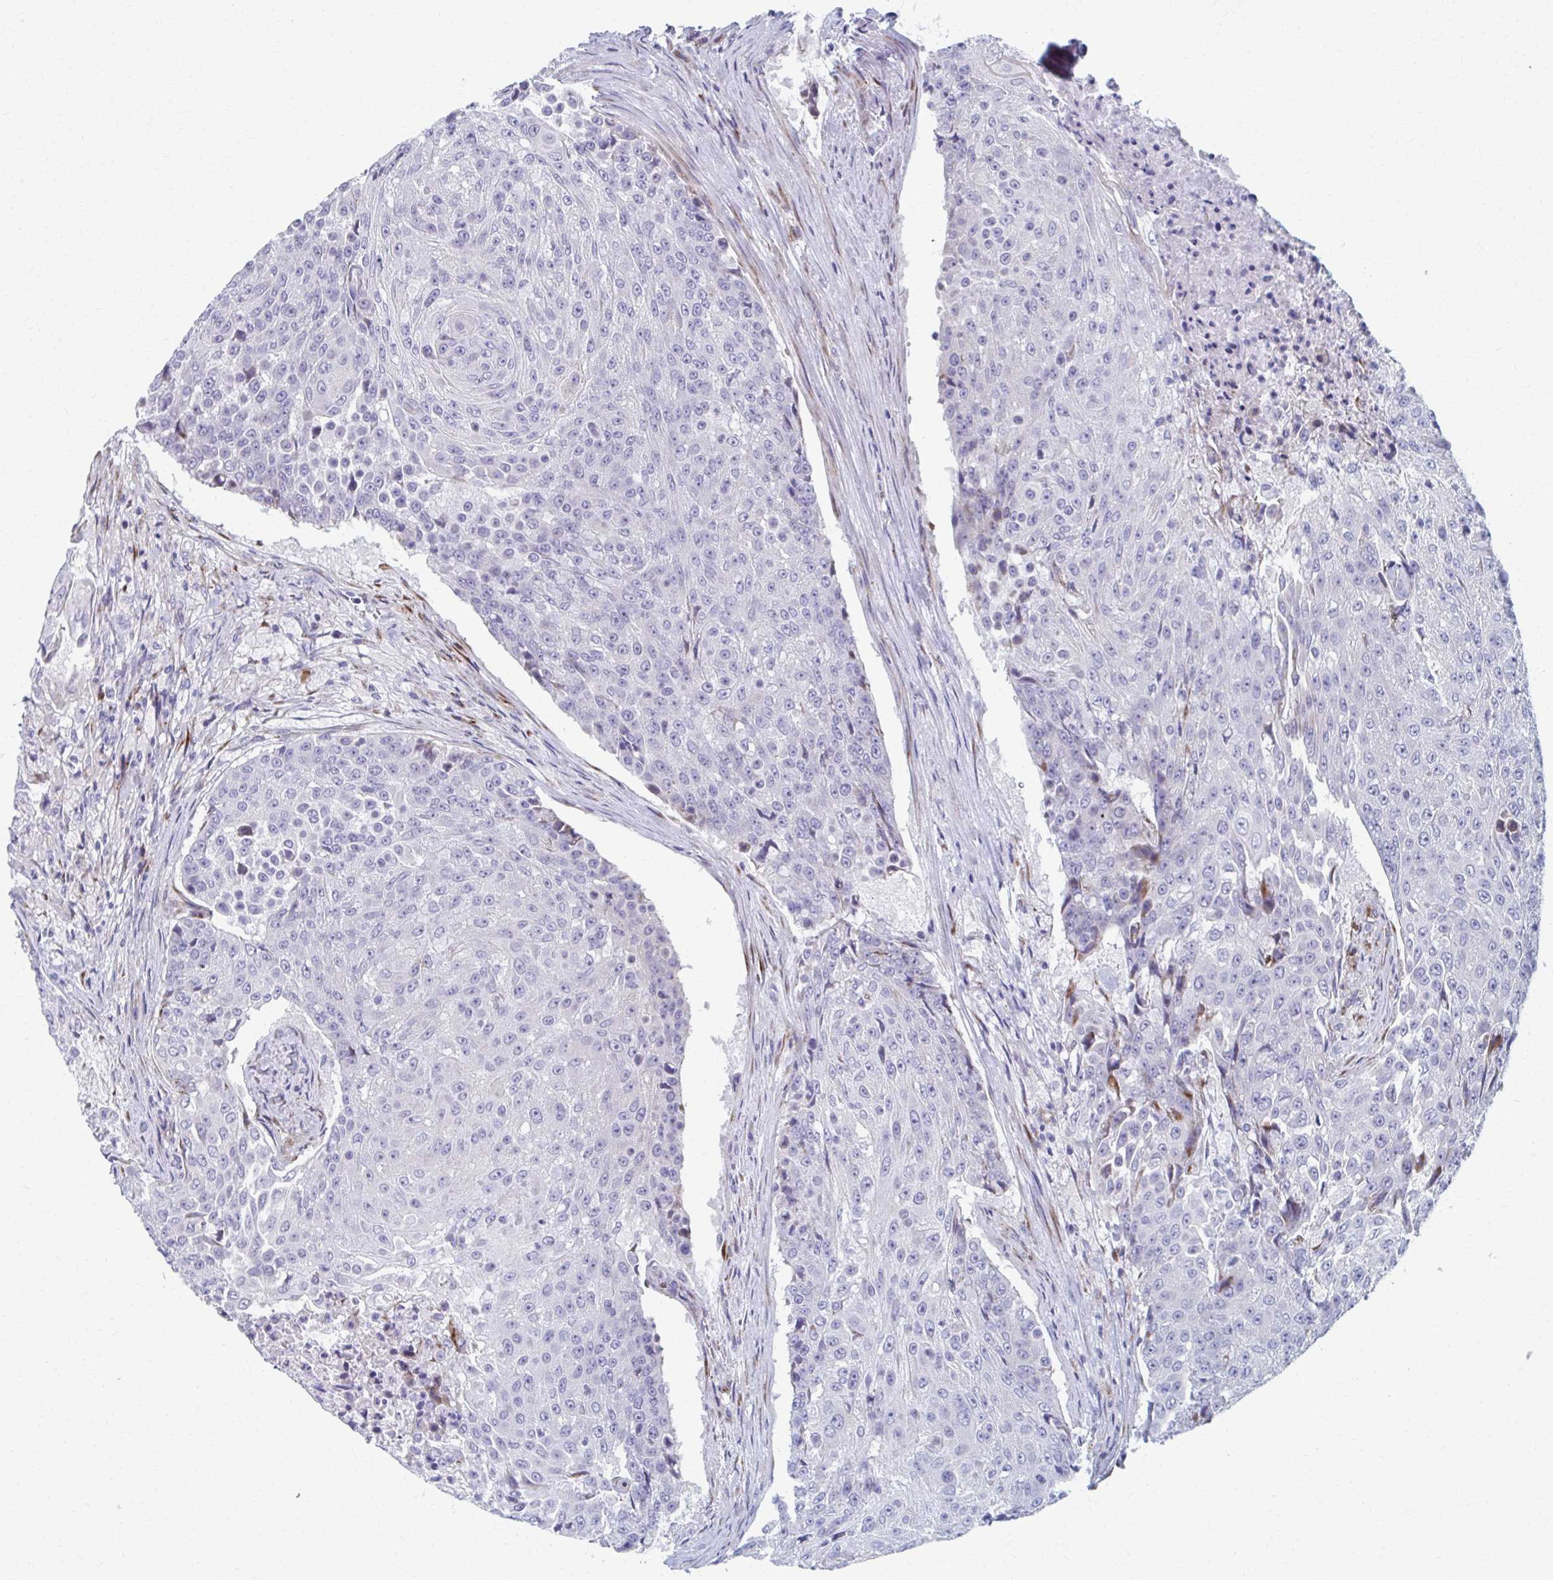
{"staining": {"intensity": "negative", "quantity": "none", "location": "none"}, "tissue": "urothelial cancer", "cell_type": "Tumor cells", "image_type": "cancer", "snomed": [{"axis": "morphology", "description": "Urothelial carcinoma, High grade"}, {"axis": "topography", "description": "Urinary bladder"}], "caption": "Tumor cells show no significant protein expression in urothelial cancer.", "gene": "OLFM2", "patient": {"sex": "female", "age": 63}}